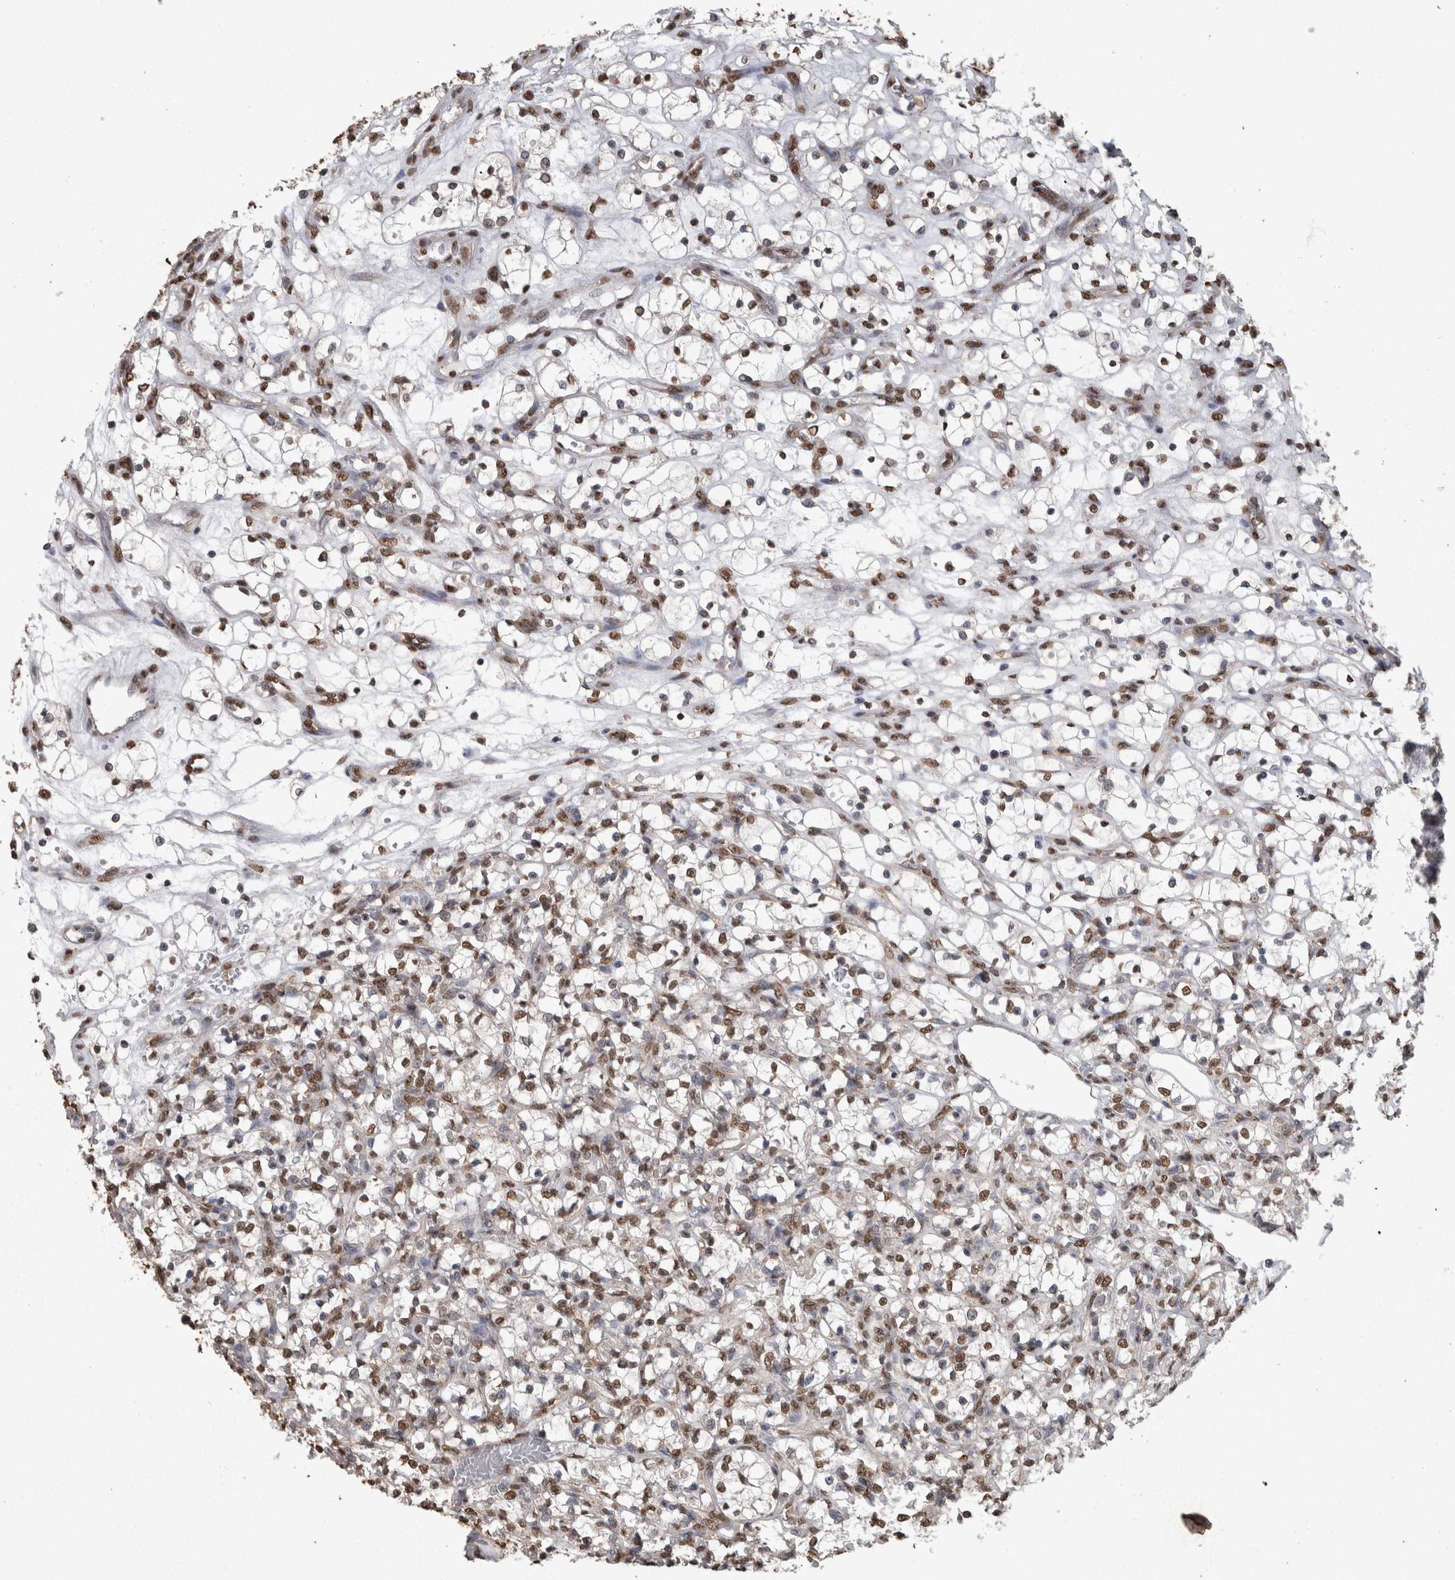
{"staining": {"intensity": "weak", "quantity": ">75%", "location": "nuclear"}, "tissue": "renal cancer", "cell_type": "Tumor cells", "image_type": "cancer", "snomed": [{"axis": "morphology", "description": "Adenocarcinoma, NOS"}, {"axis": "topography", "description": "Kidney"}], "caption": "Renal cancer (adenocarcinoma) tissue displays weak nuclear positivity in approximately >75% of tumor cells", "gene": "SMAD7", "patient": {"sex": "female", "age": 69}}